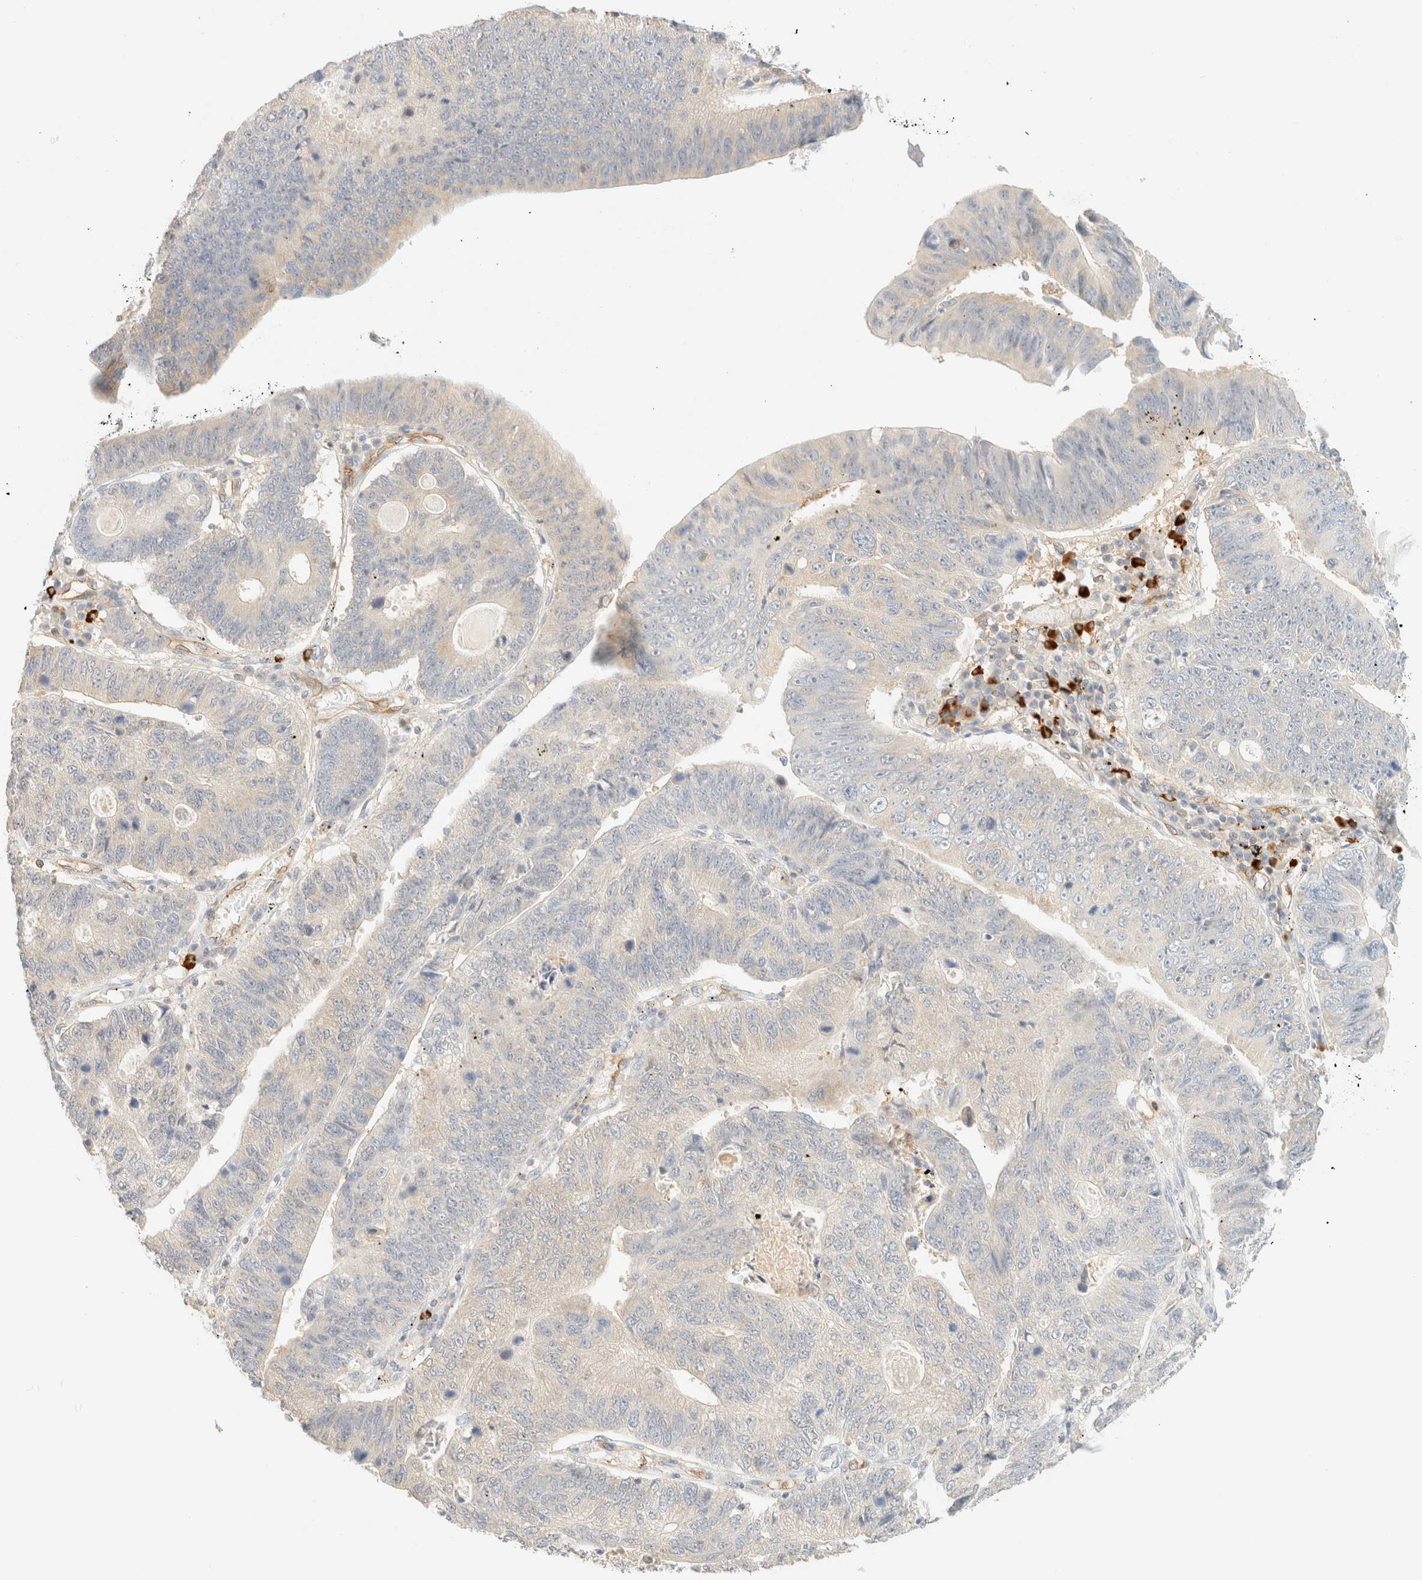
{"staining": {"intensity": "negative", "quantity": "none", "location": "none"}, "tissue": "stomach cancer", "cell_type": "Tumor cells", "image_type": "cancer", "snomed": [{"axis": "morphology", "description": "Adenocarcinoma, NOS"}, {"axis": "topography", "description": "Stomach"}], "caption": "A photomicrograph of human stomach cancer (adenocarcinoma) is negative for staining in tumor cells.", "gene": "FHOD1", "patient": {"sex": "male", "age": 59}}